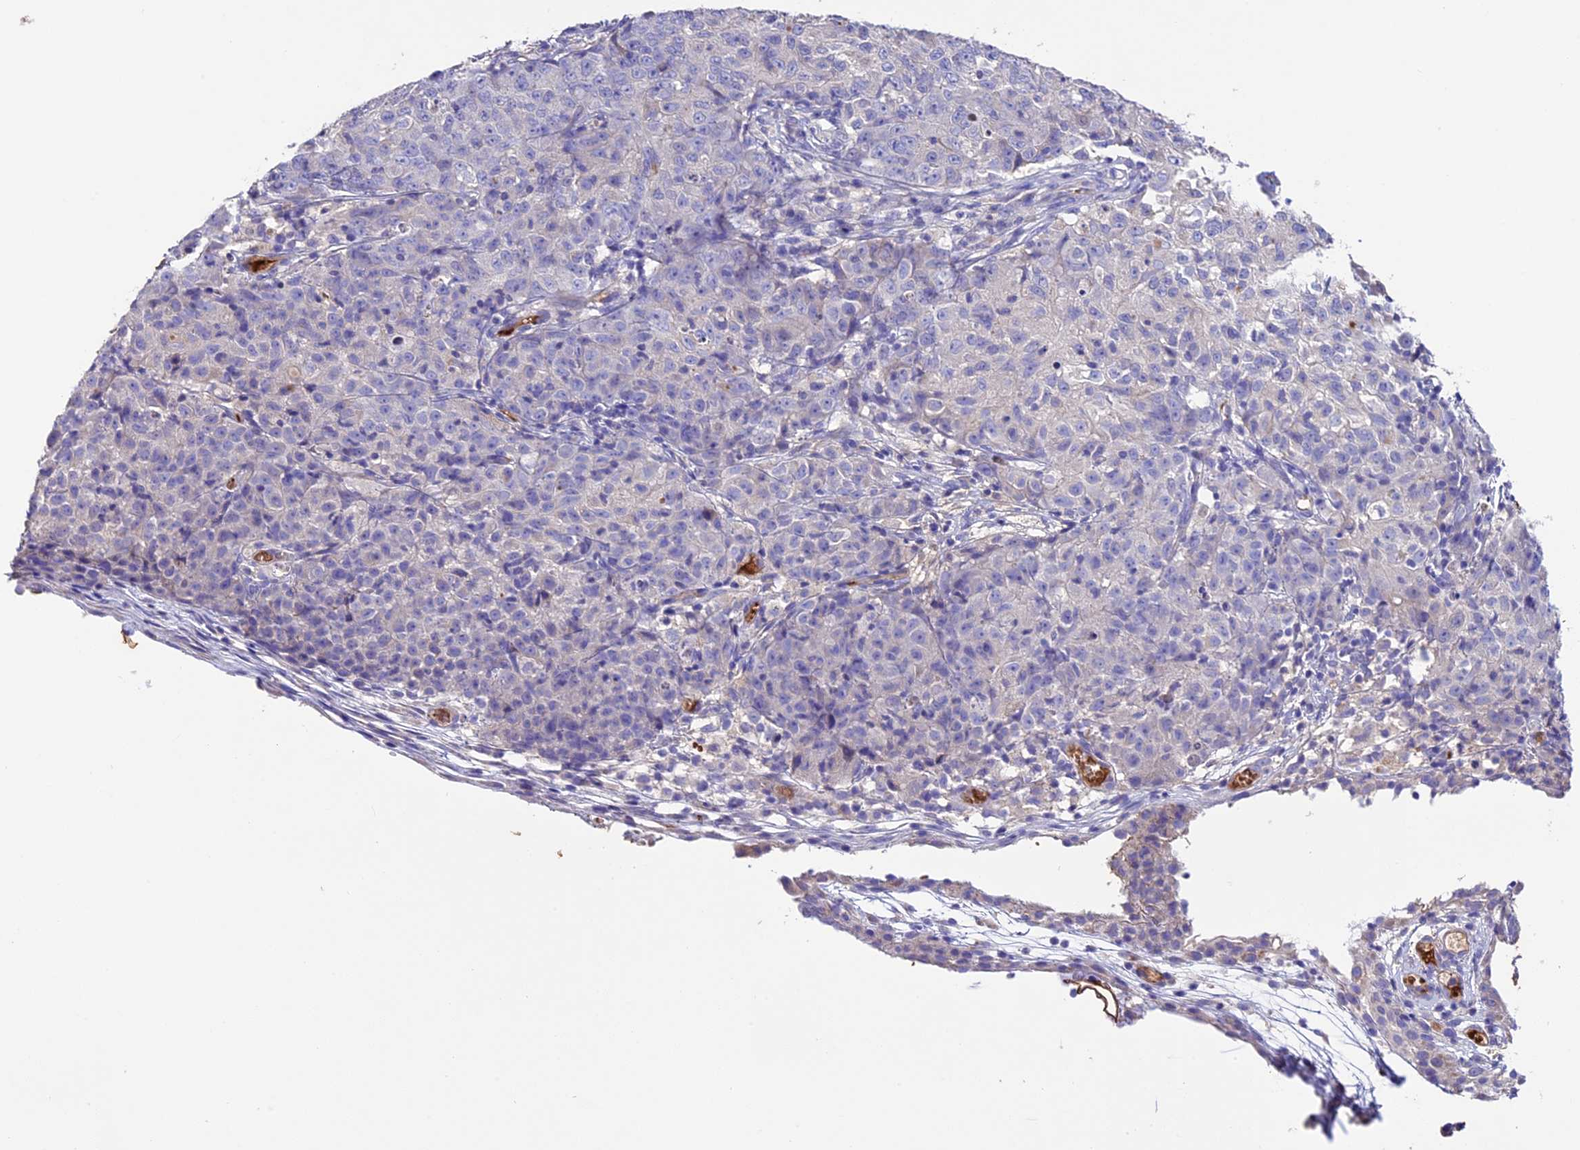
{"staining": {"intensity": "negative", "quantity": "none", "location": "none"}, "tissue": "ovarian cancer", "cell_type": "Tumor cells", "image_type": "cancer", "snomed": [{"axis": "morphology", "description": "Carcinoma, endometroid"}, {"axis": "topography", "description": "Ovary"}], "caption": "An image of ovarian endometroid carcinoma stained for a protein exhibits no brown staining in tumor cells.", "gene": "TCP11L2", "patient": {"sex": "female", "age": 42}}